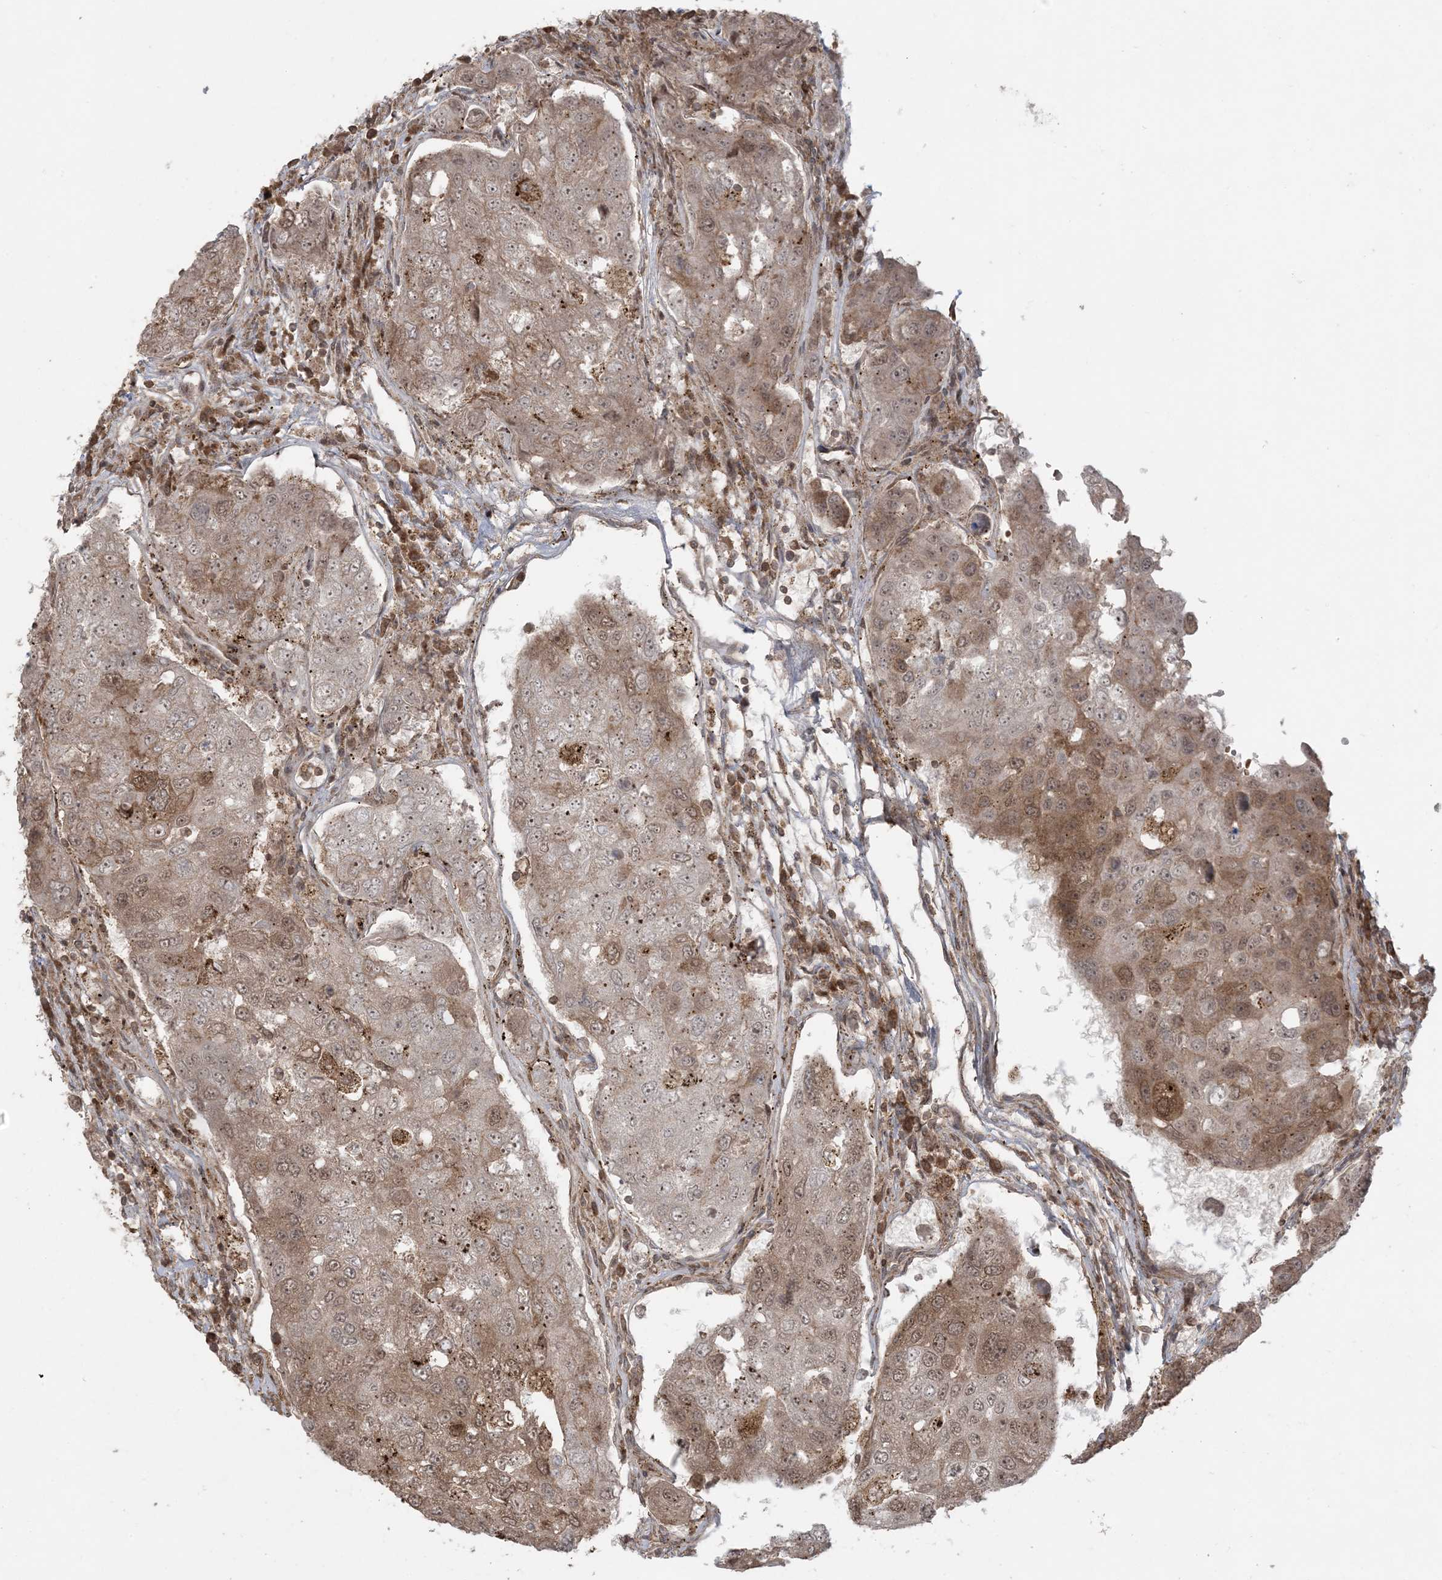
{"staining": {"intensity": "moderate", "quantity": ">75%", "location": "cytoplasmic/membranous,nuclear"}, "tissue": "urothelial cancer", "cell_type": "Tumor cells", "image_type": "cancer", "snomed": [{"axis": "morphology", "description": "Urothelial carcinoma, High grade"}, {"axis": "topography", "description": "Lymph node"}, {"axis": "topography", "description": "Urinary bladder"}], "caption": "Tumor cells show medium levels of moderate cytoplasmic/membranous and nuclear positivity in approximately >75% of cells in human high-grade urothelial carcinoma.", "gene": "DDX19B", "patient": {"sex": "male", "age": 51}}